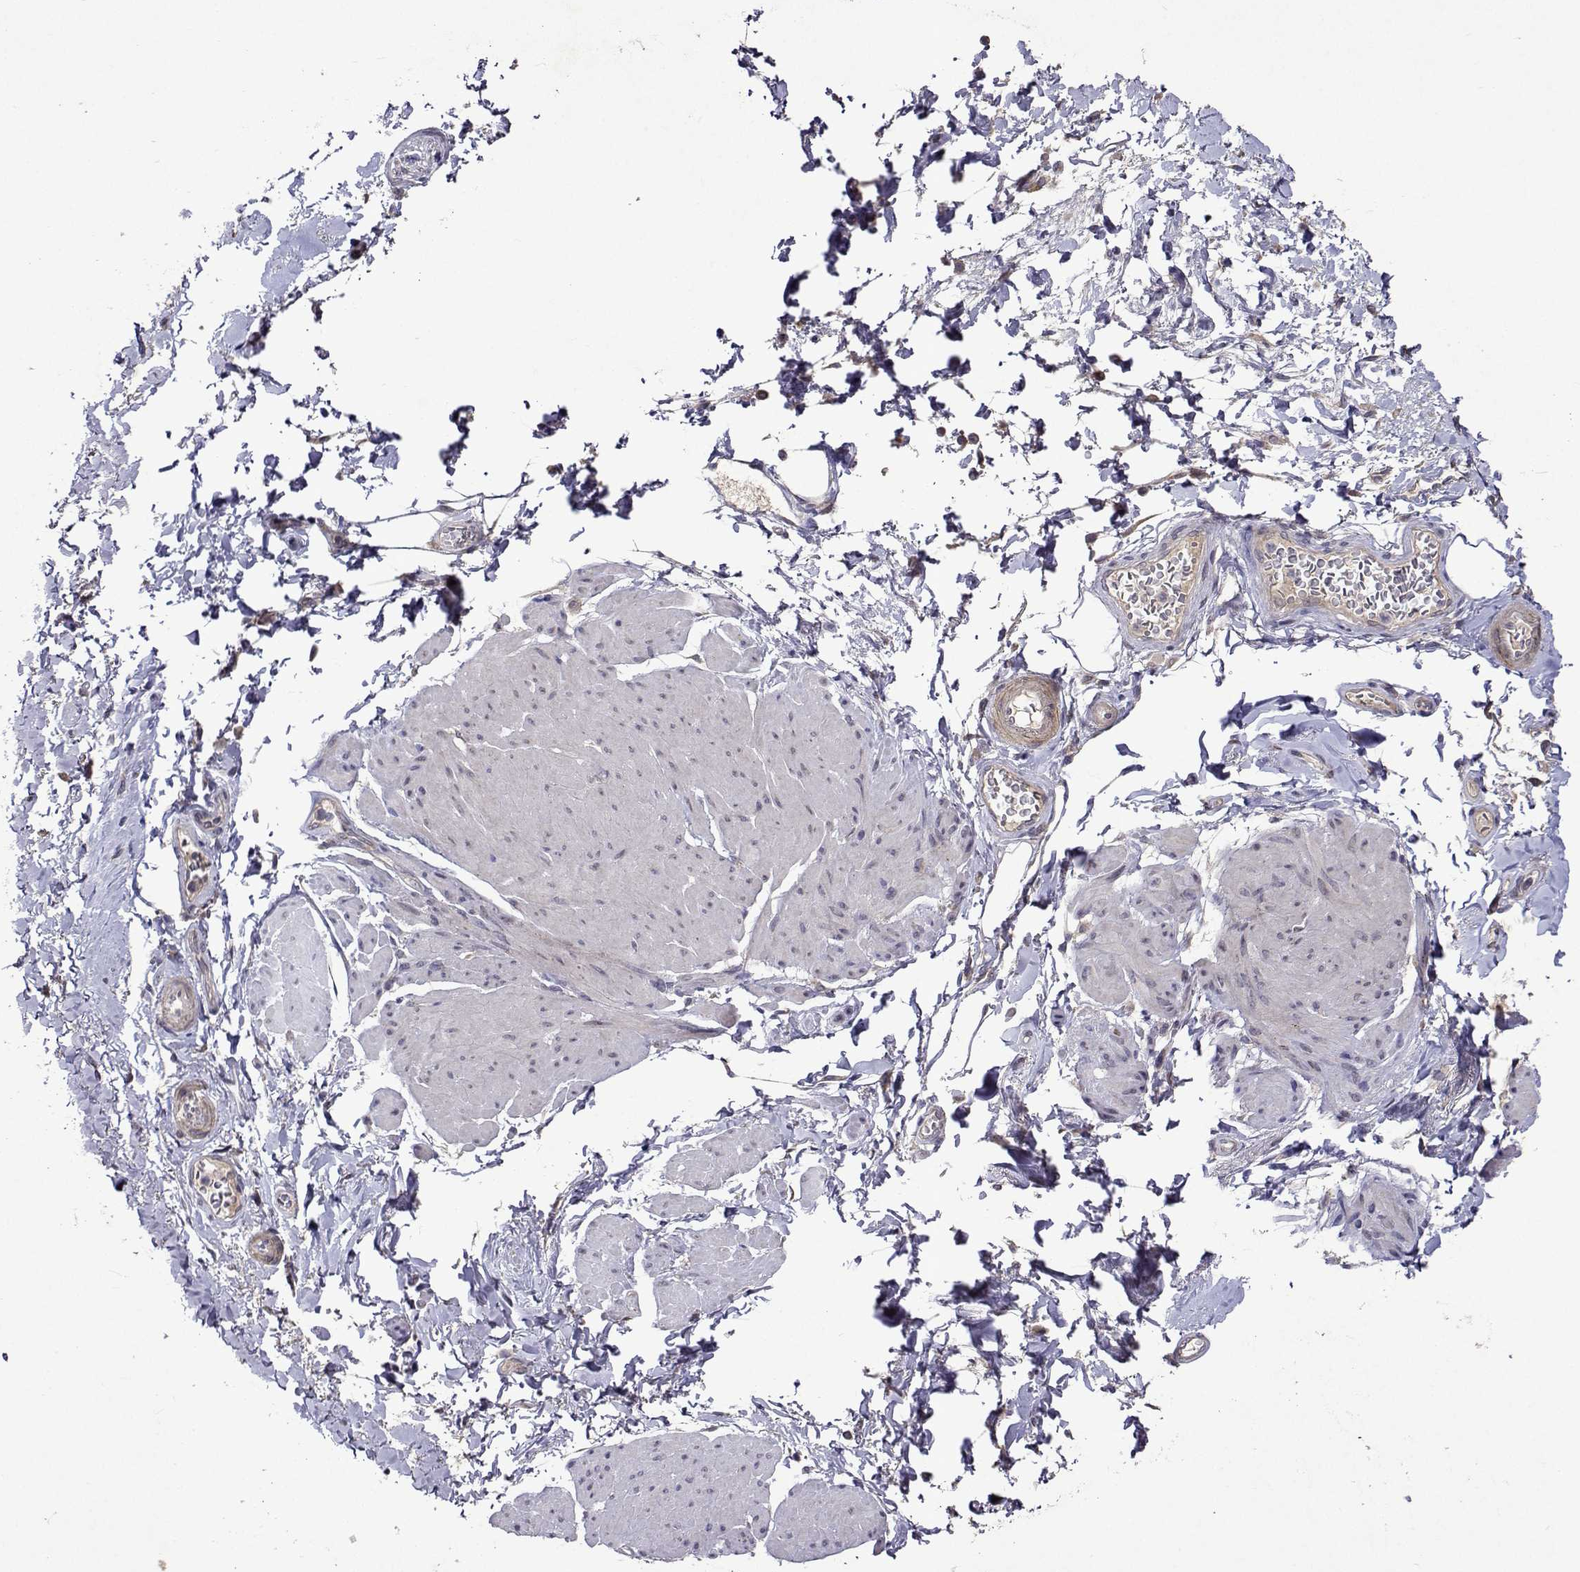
{"staining": {"intensity": "negative", "quantity": "none", "location": "none"}, "tissue": "adipose tissue", "cell_type": "Adipocytes", "image_type": "normal", "snomed": [{"axis": "morphology", "description": "Normal tissue, NOS"}, {"axis": "topography", "description": "Urinary bladder"}, {"axis": "topography", "description": "Peripheral nerve tissue"}], "caption": "There is no significant positivity in adipocytes of adipose tissue. (DAB (3,3'-diaminobenzidine) IHC, high magnification).", "gene": "TARBP2", "patient": {"sex": "female", "age": 60}}